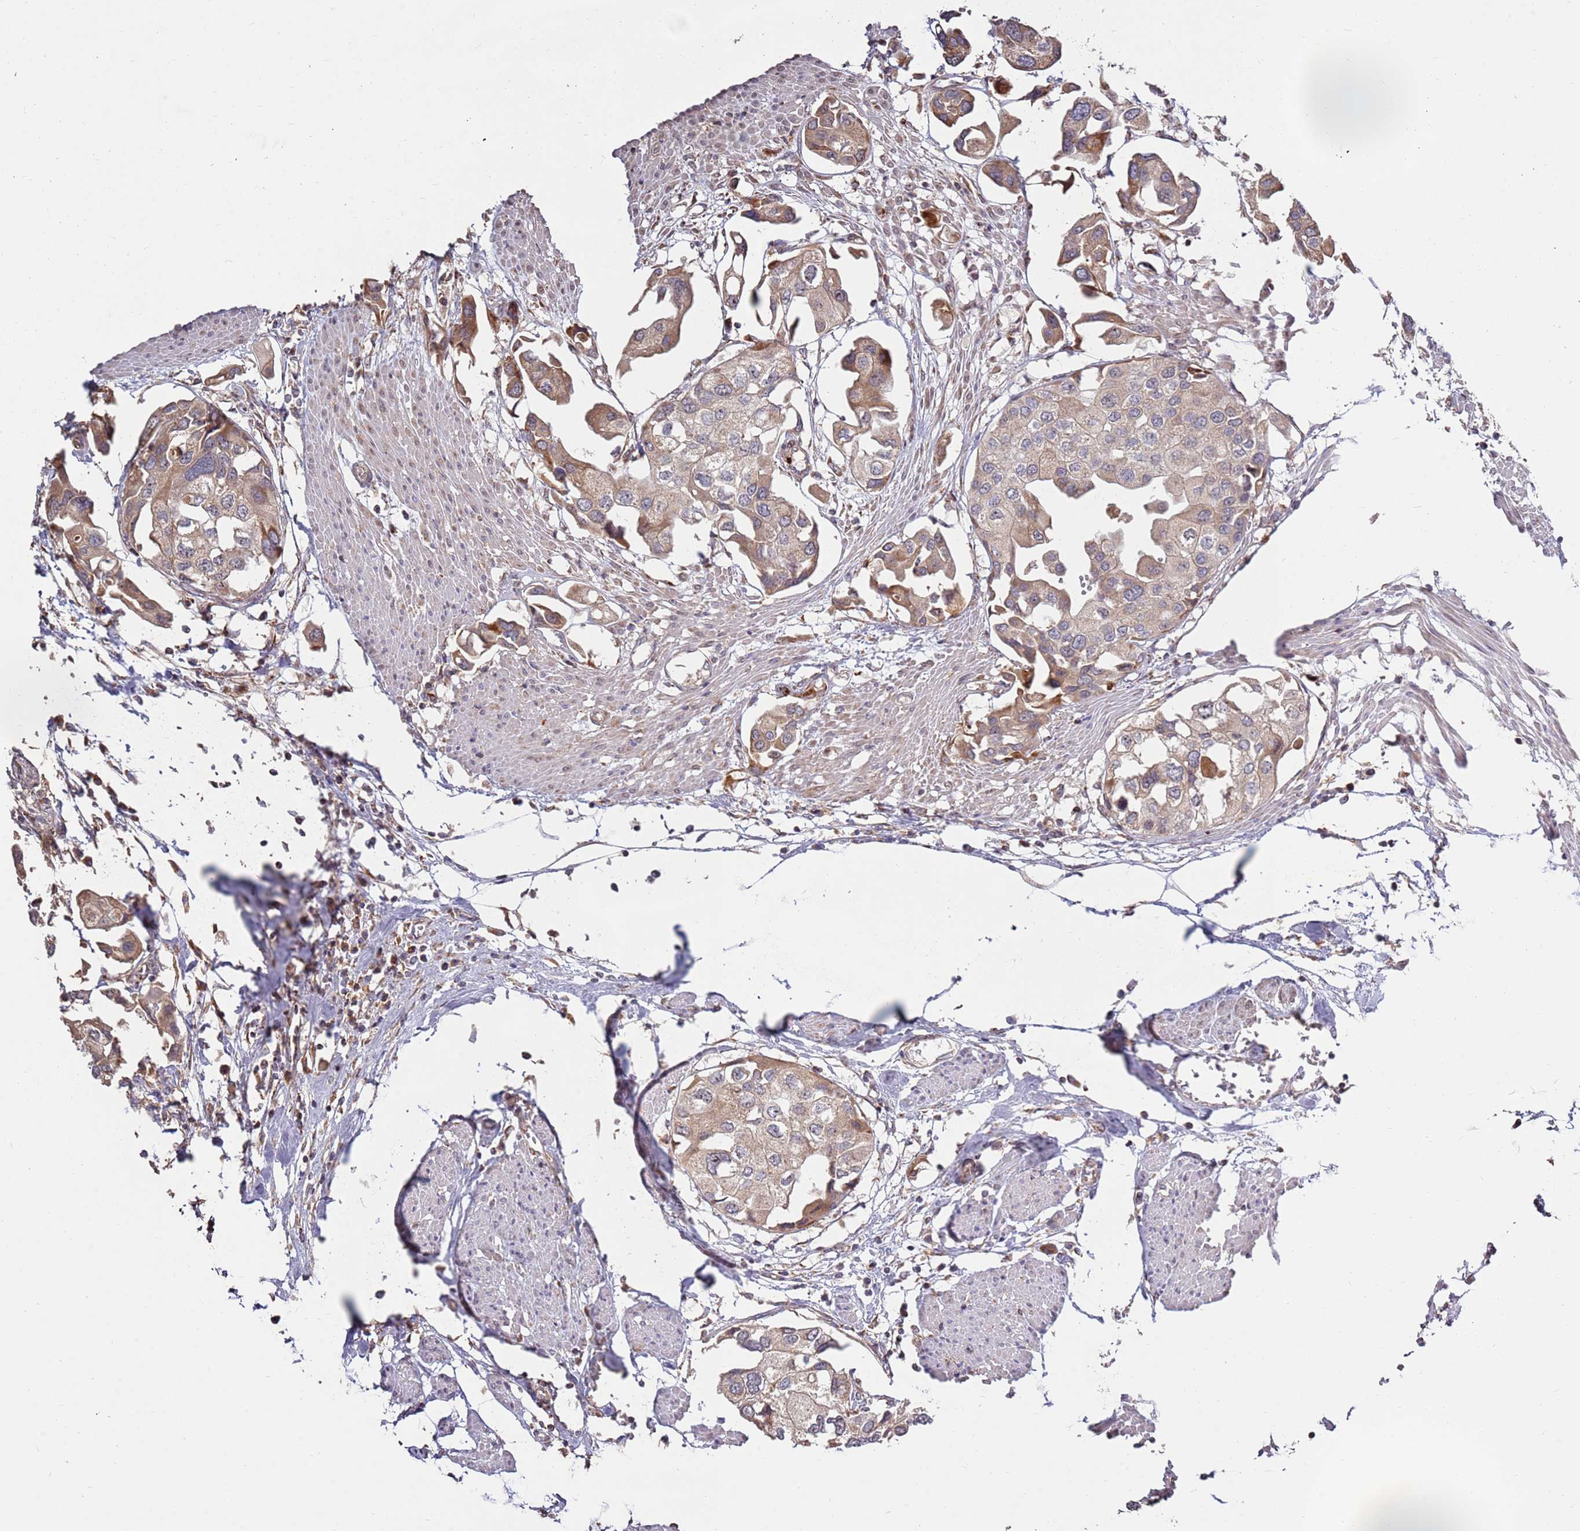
{"staining": {"intensity": "moderate", "quantity": ">75%", "location": "cytoplasmic/membranous"}, "tissue": "urothelial cancer", "cell_type": "Tumor cells", "image_type": "cancer", "snomed": [{"axis": "morphology", "description": "Urothelial carcinoma, High grade"}, {"axis": "topography", "description": "Urinary bladder"}], "caption": "Immunohistochemical staining of high-grade urothelial carcinoma reveals medium levels of moderate cytoplasmic/membranous positivity in approximately >75% of tumor cells.", "gene": "KIF25", "patient": {"sex": "male", "age": 64}}